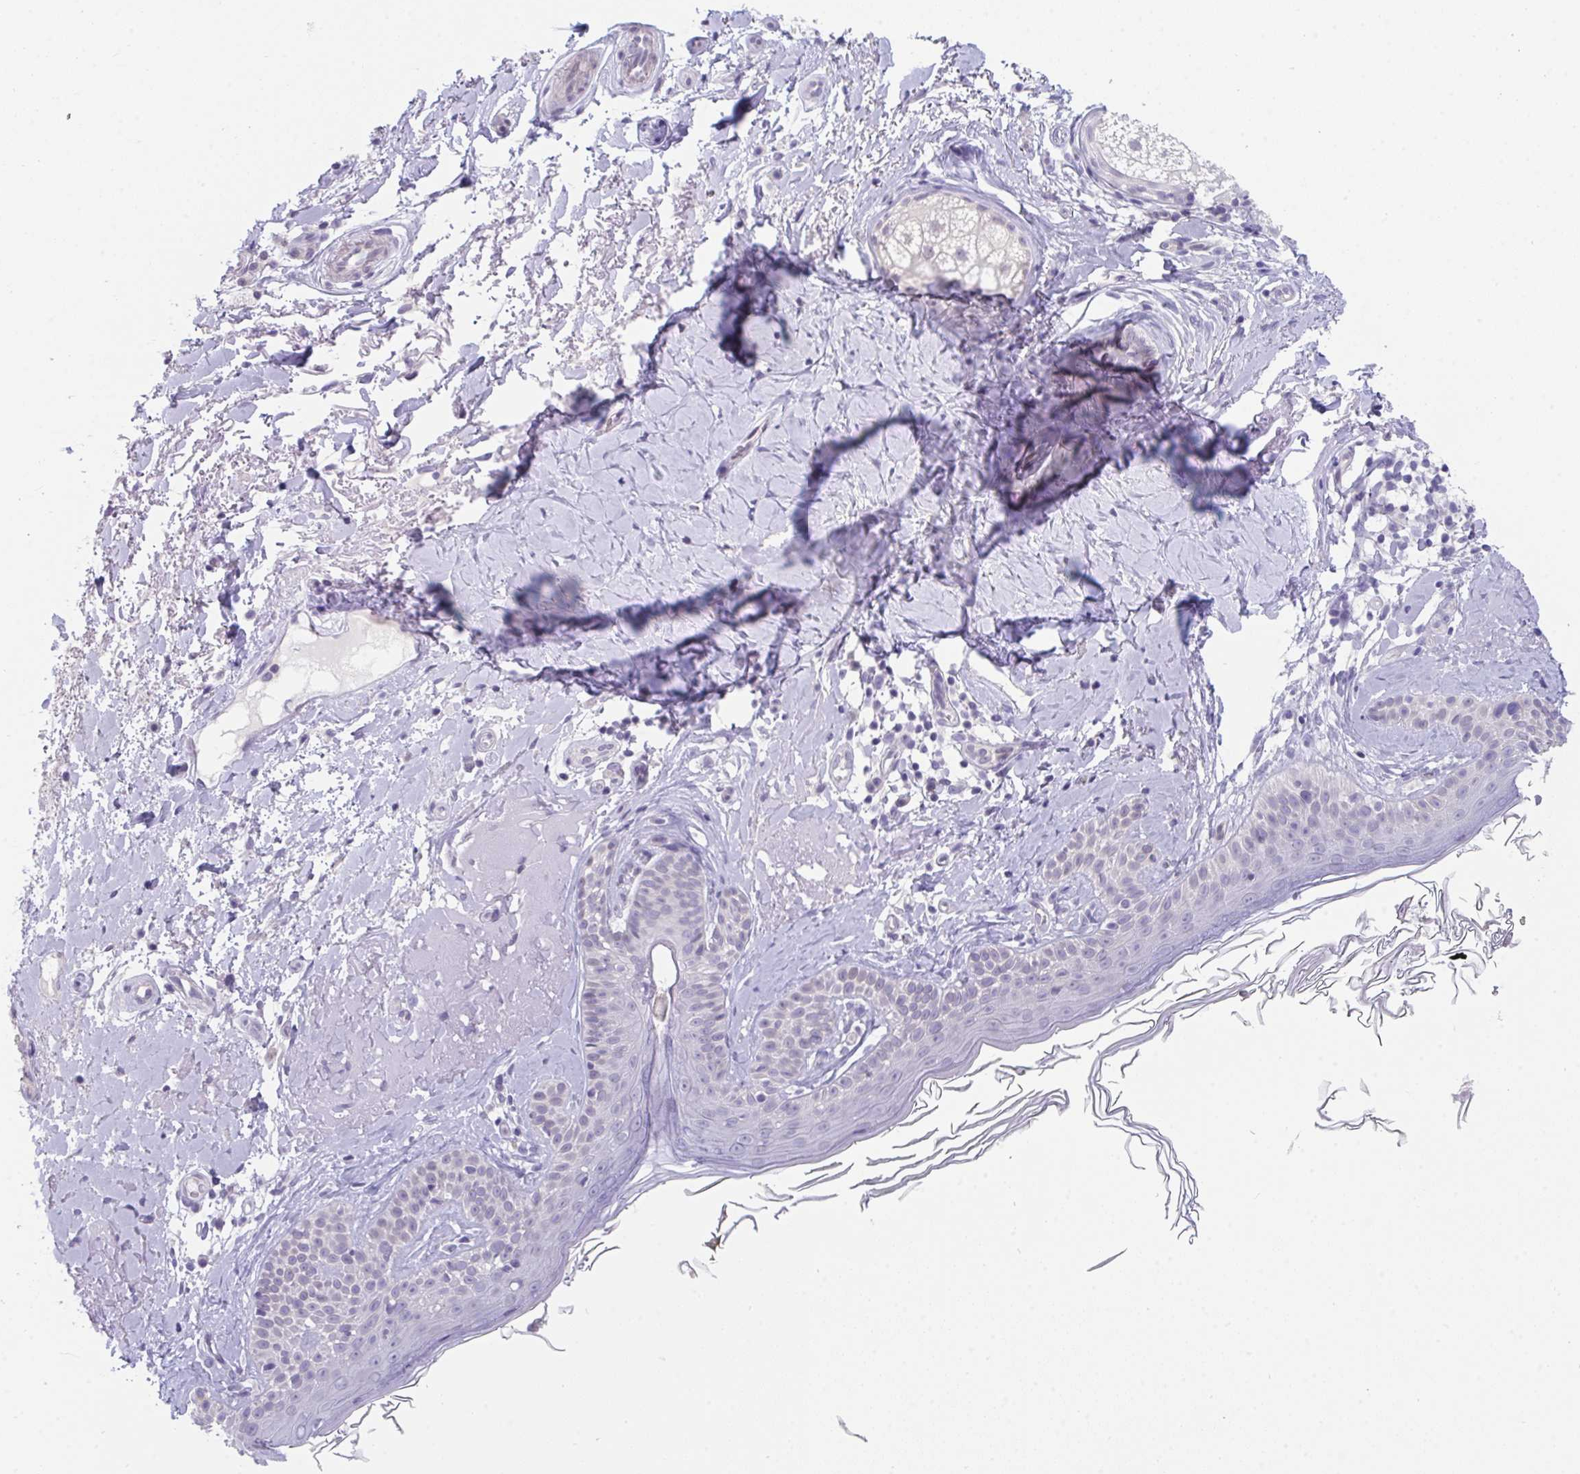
{"staining": {"intensity": "negative", "quantity": "none", "location": "none"}, "tissue": "skin", "cell_type": "Fibroblasts", "image_type": "normal", "snomed": [{"axis": "morphology", "description": "Normal tissue, NOS"}, {"axis": "topography", "description": "Skin"}], "caption": "DAB immunohistochemical staining of benign skin exhibits no significant positivity in fibroblasts.", "gene": "BMAL2", "patient": {"sex": "male", "age": 73}}